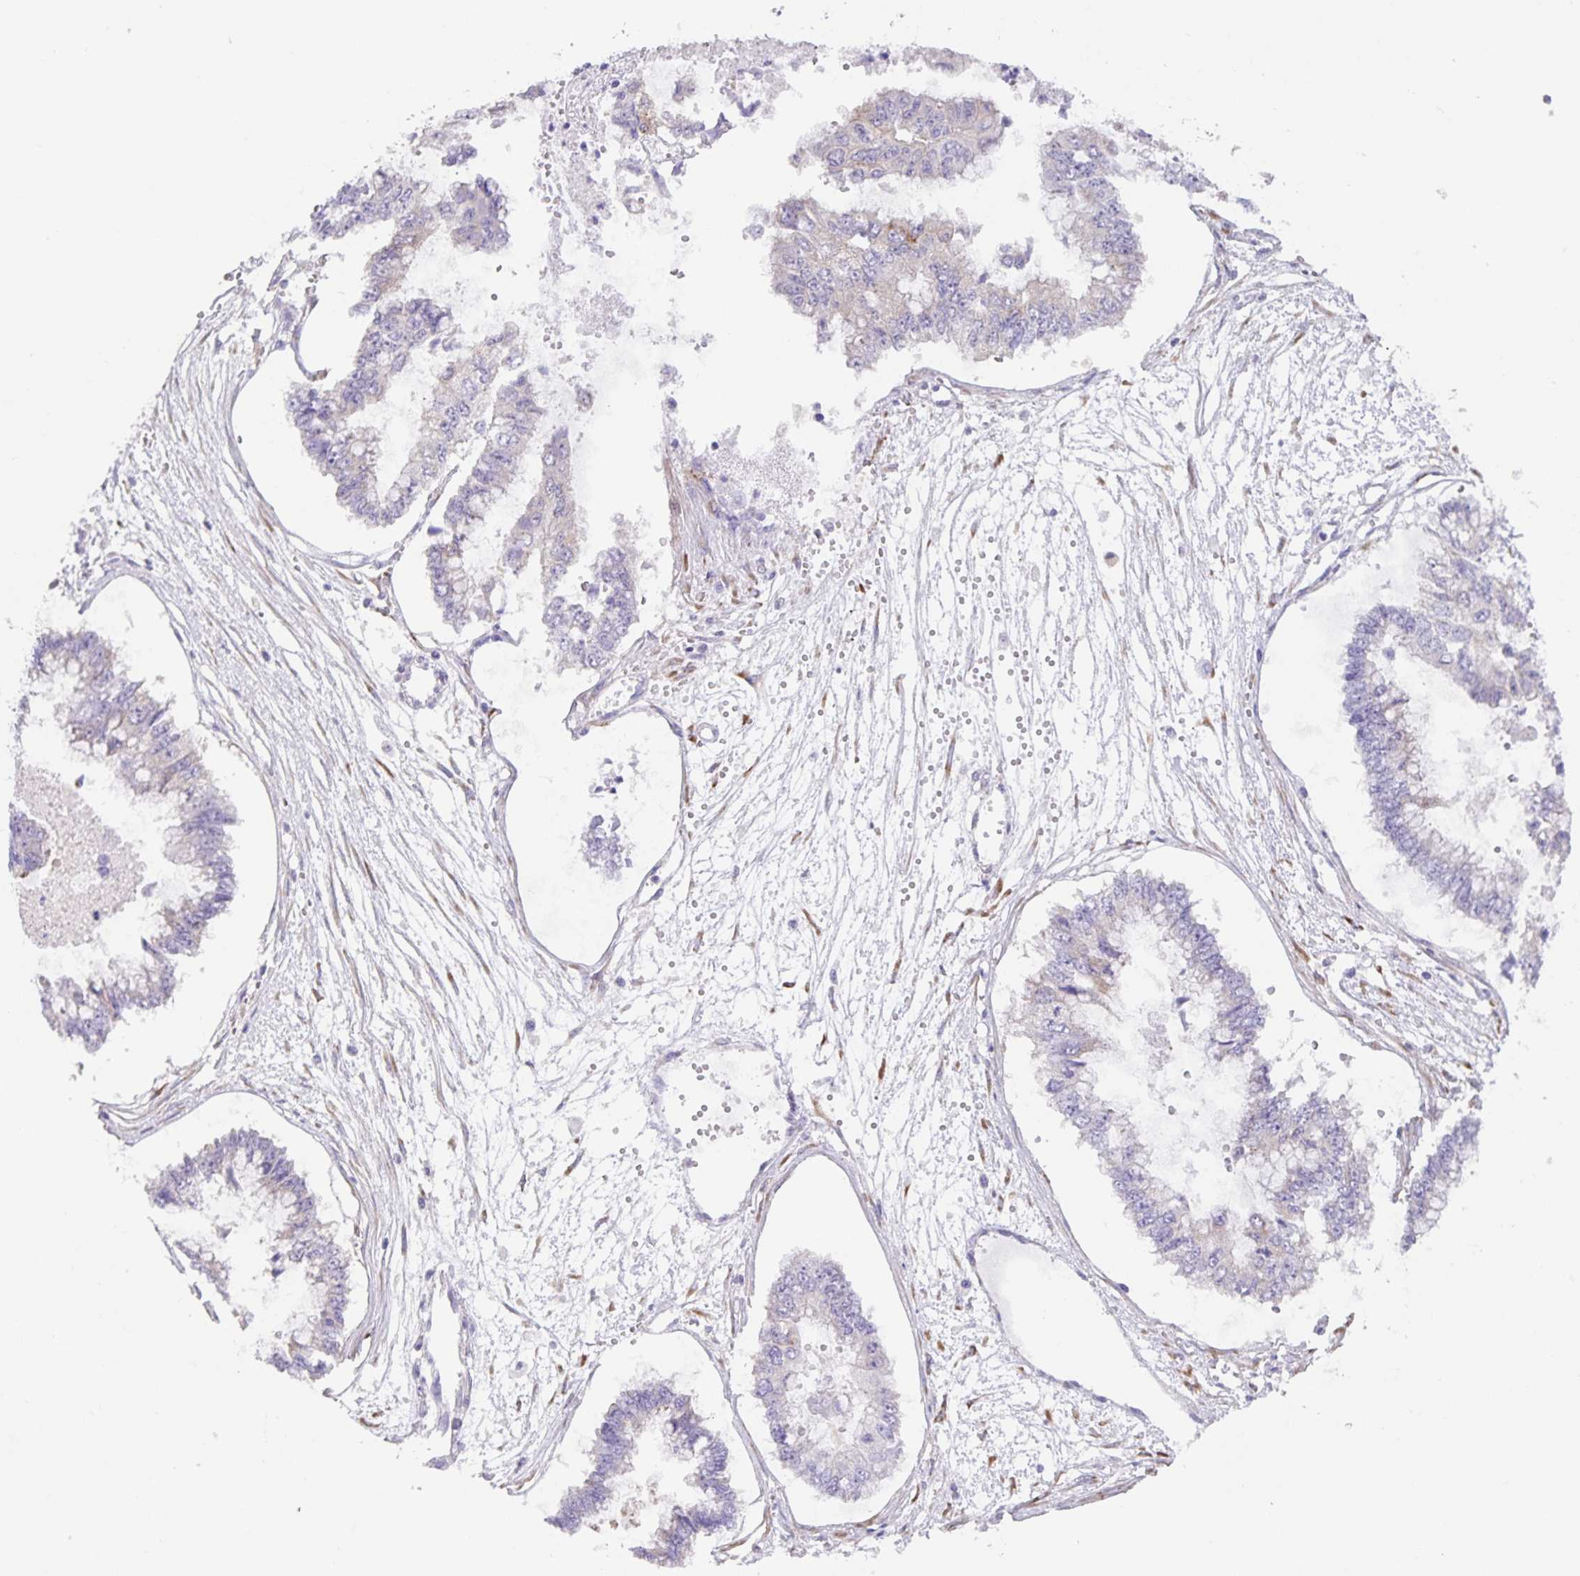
{"staining": {"intensity": "negative", "quantity": "none", "location": "none"}, "tissue": "ovarian cancer", "cell_type": "Tumor cells", "image_type": "cancer", "snomed": [{"axis": "morphology", "description": "Cystadenocarcinoma, mucinous, NOS"}, {"axis": "topography", "description": "Ovary"}], "caption": "Immunohistochemistry (IHC) image of neoplastic tissue: human ovarian cancer (mucinous cystadenocarcinoma) stained with DAB demonstrates no significant protein positivity in tumor cells.", "gene": "PRR36", "patient": {"sex": "female", "age": 72}}